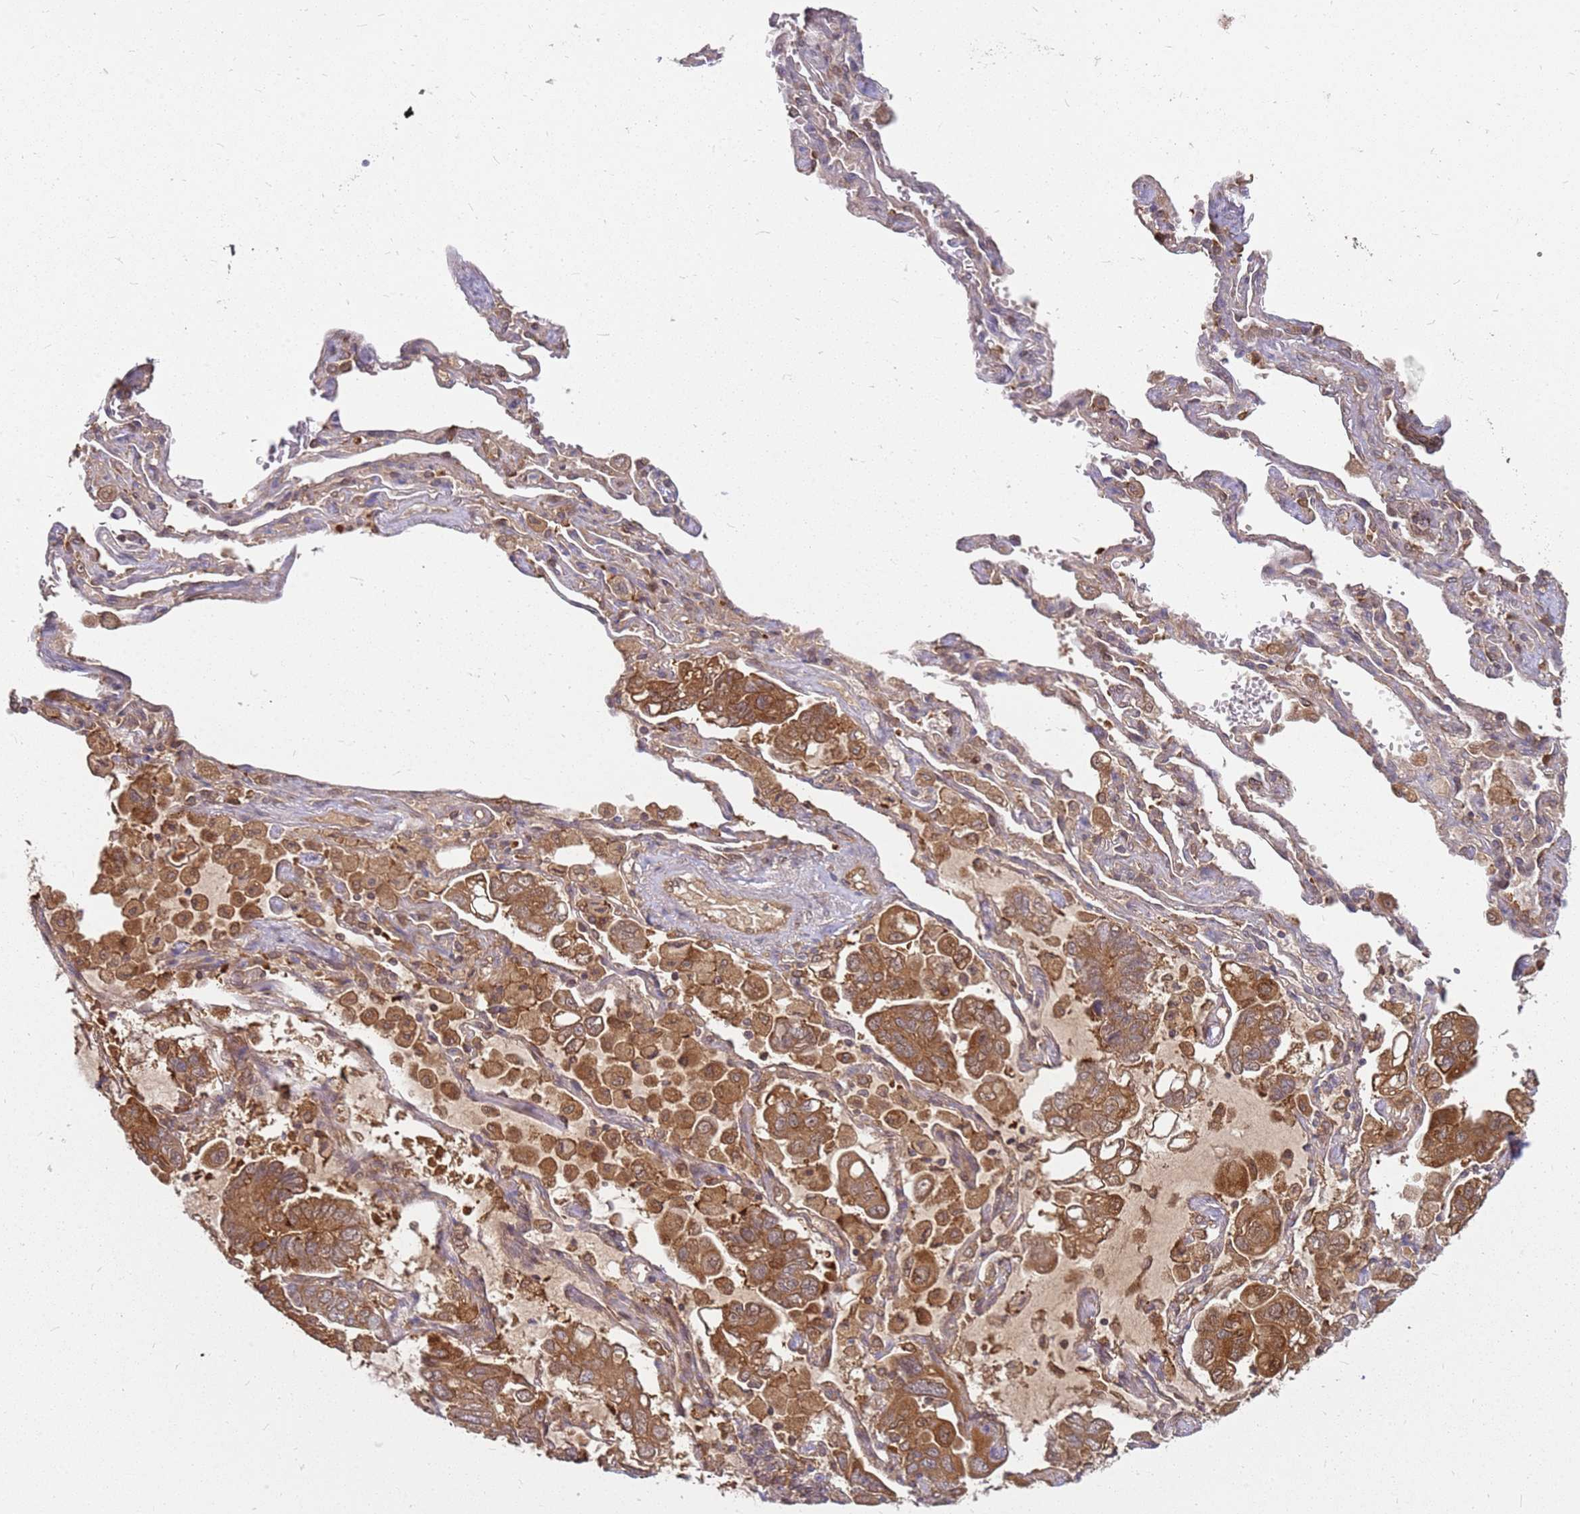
{"staining": {"intensity": "strong", "quantity": ">75%", "location": "cytoplasmic/membranous,nuclear"}, "tissue": "lung cancer", "cell_type": "Tumor cells", "image_type": "cancer", "snomed": [{"axis": "morphology", "description": "Adenocarcinoma, NOS"}, {"axis": "topography", "description": "Lung"}], "caption": "This is a histology image of immunohistochemistry staining of lung cancer (adenocarcinoma), which shows strong positivity in the cytoplasmic/membranous and nuclear of tumor cells.", "gene": "NUDT14", "patient": {"sex": "male", "age": 64}}